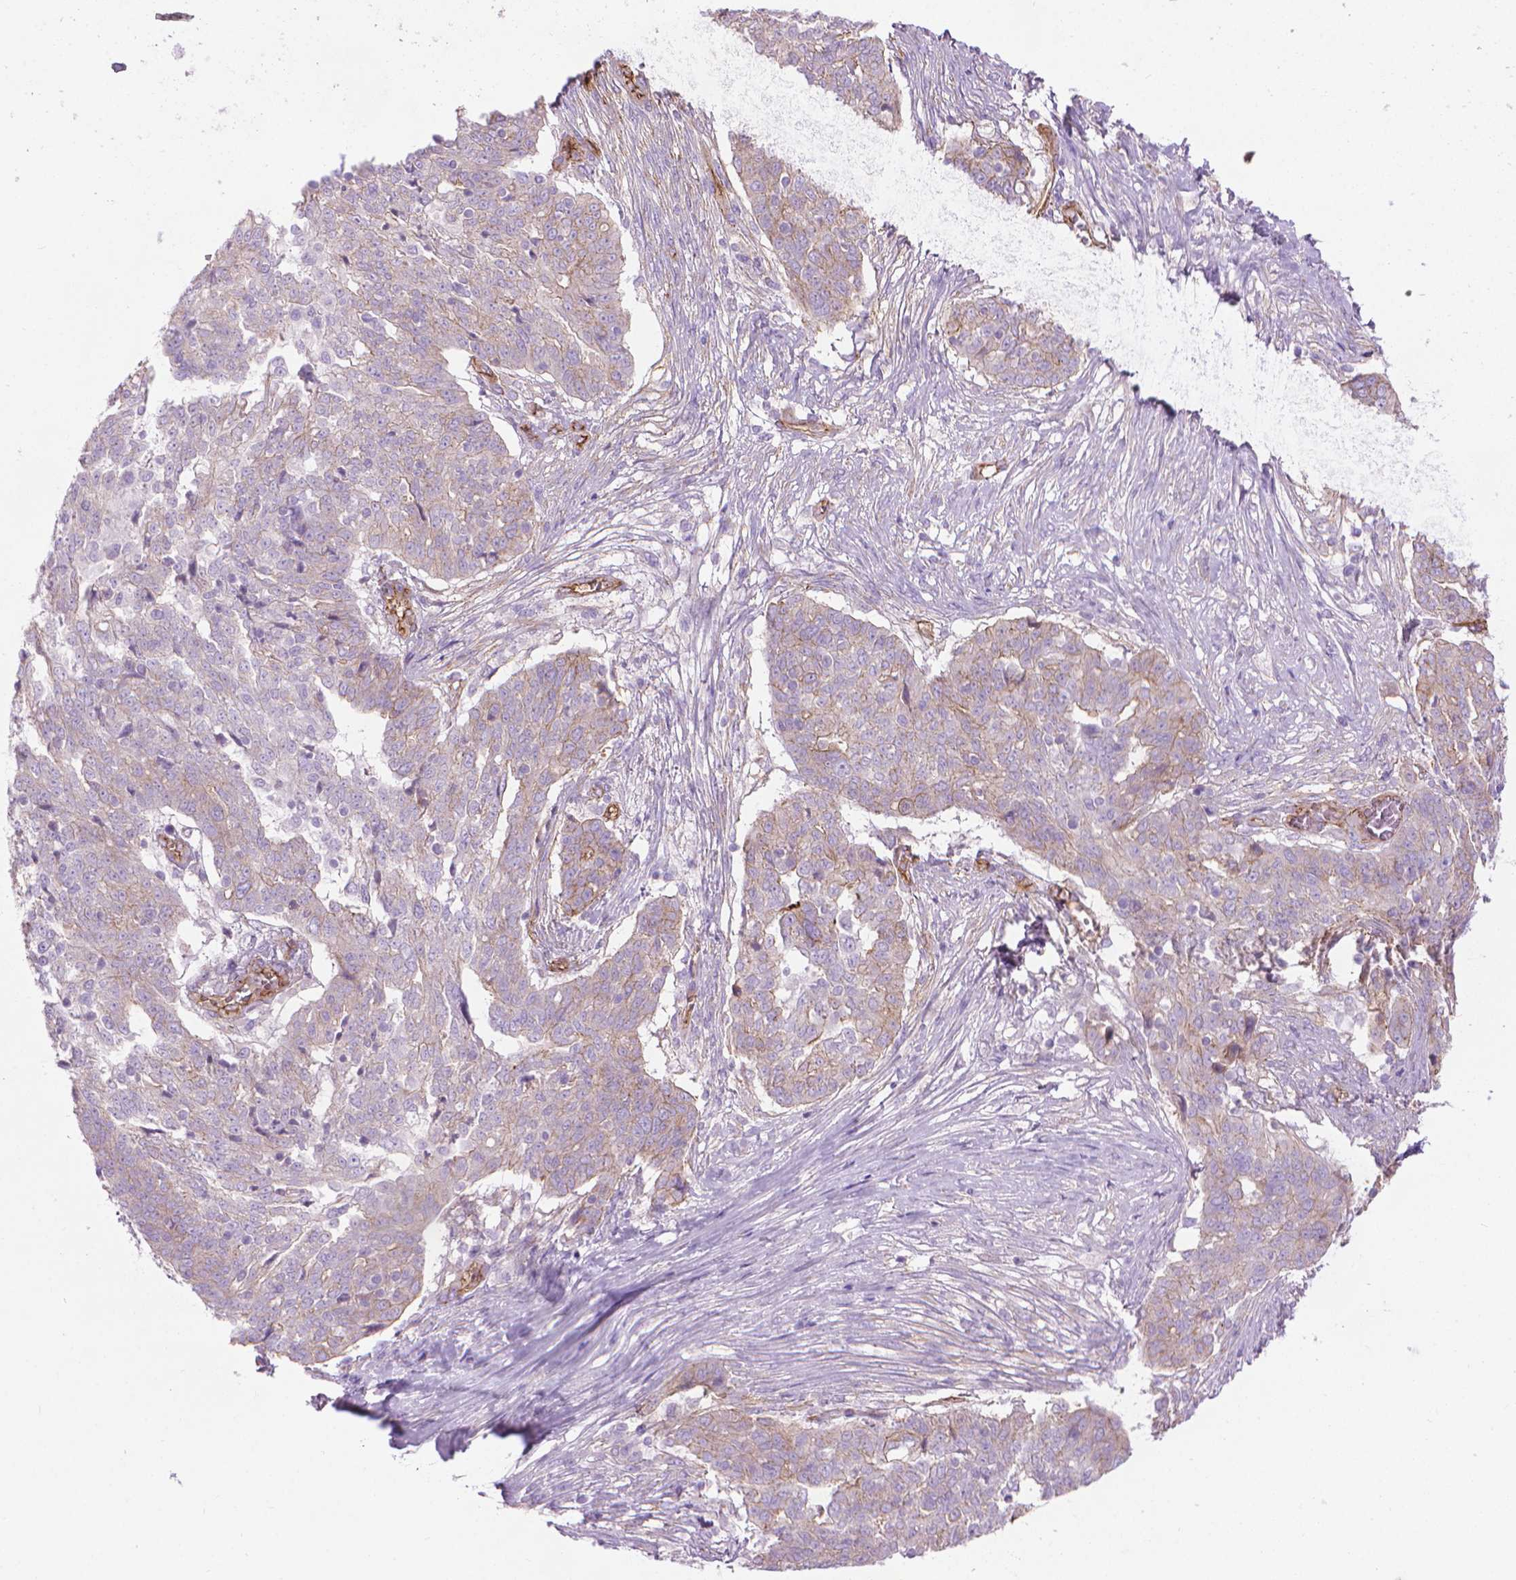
{"staining": {"intensity": "weak", "quantity": "<25%", "location": "cytoplasmic/membranous"}, "tissue": "ovarian cancer", "cell_type": "Tumor cells", "image_type": "cancer", "snomed": [{"axis": "morphology", "description": "Cystadenocarcinoma, serous, NOS"}, {"axis": "topography", "description": "Ovary"}], "caption": "The immunohistochemistry histopathology image has no significant positivity in tumor cells of serous cystadenocarcinoma (ovarian) tissue.", "gene": "TENT5A", "patient": {"sex": "female", "age": 67}}